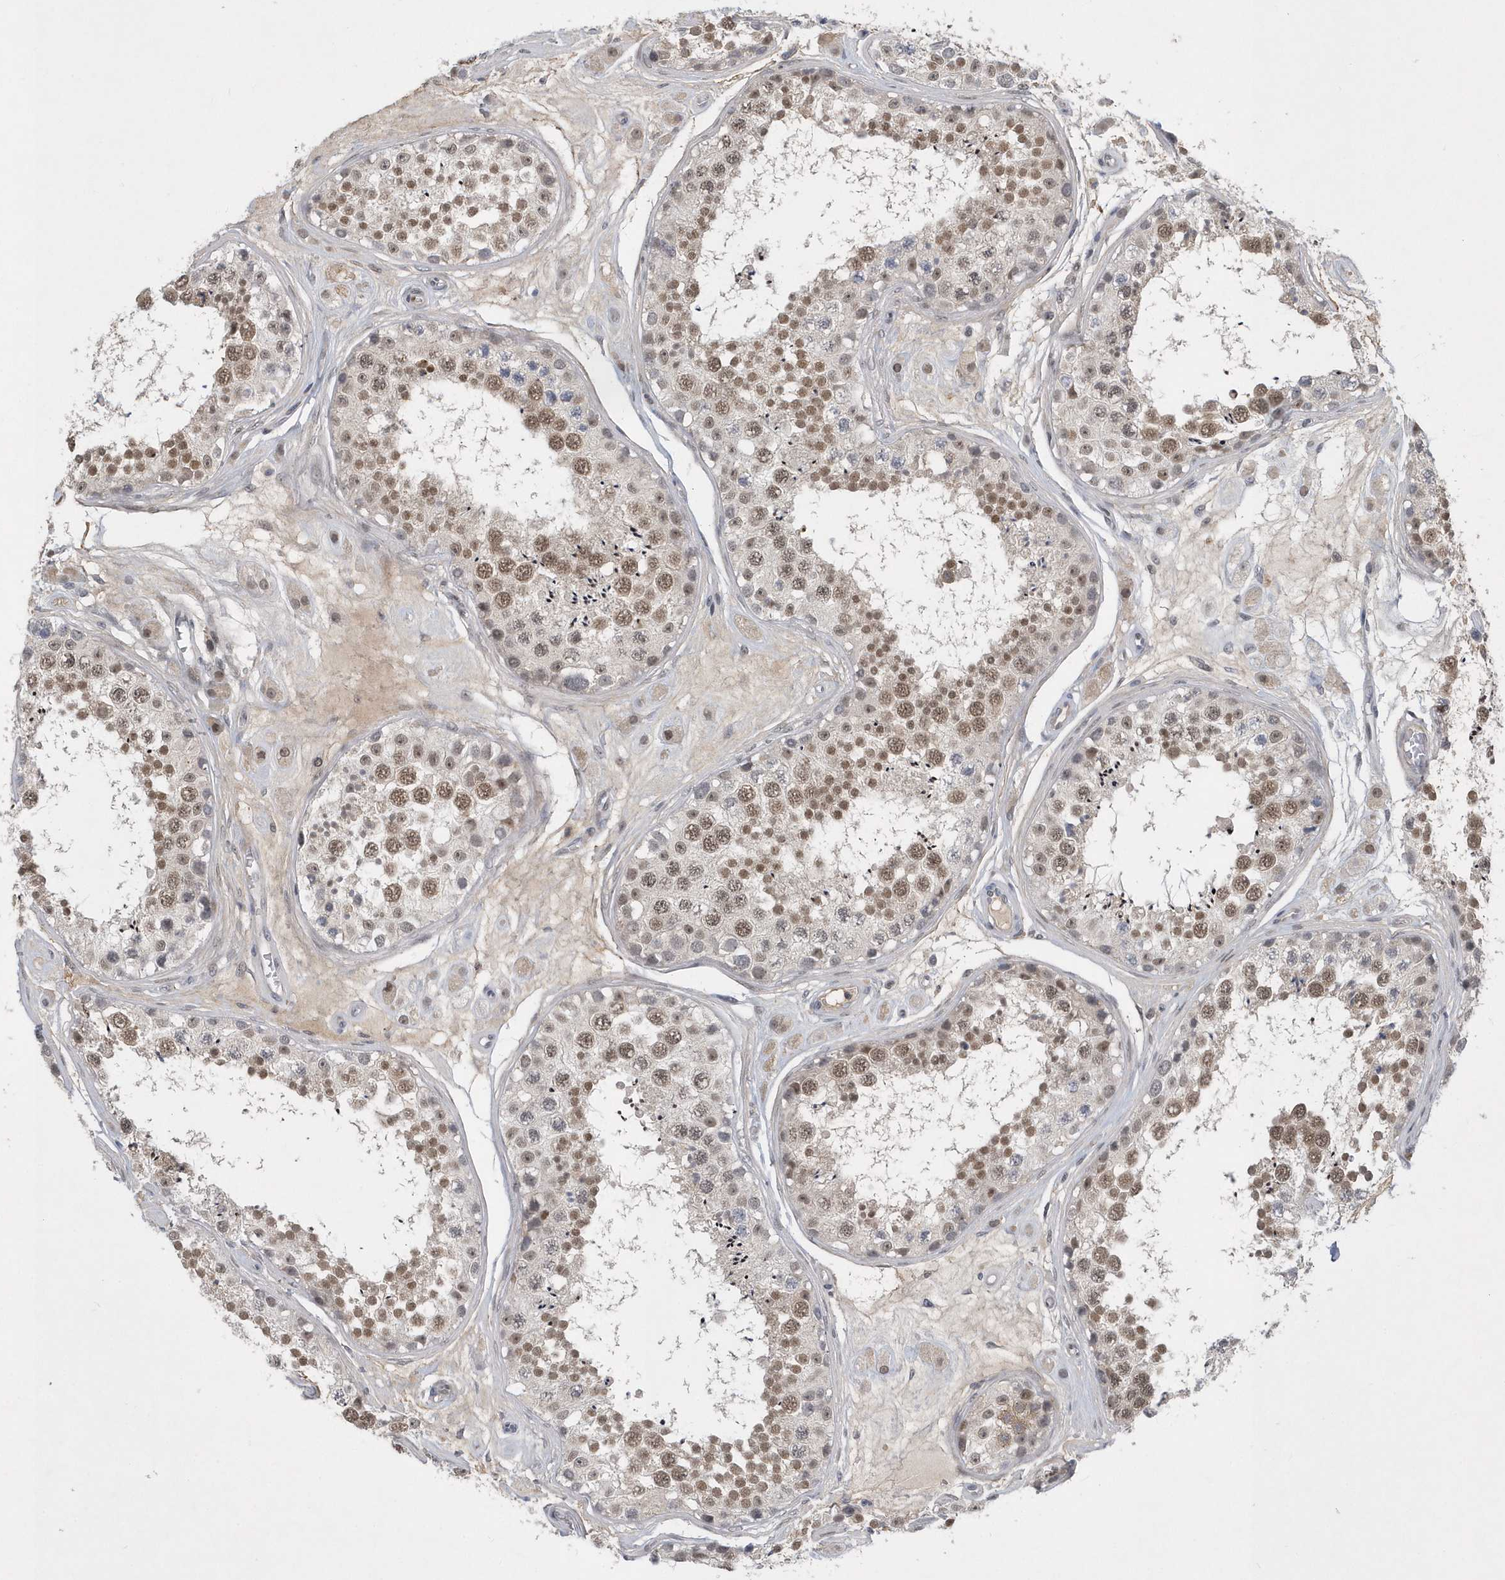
{"staining": {"intensity": "moderate", "quantity": ">75%", "location": "nuclear"}, "tissue": "testis", "cell_type": "Cells in seminiferous ducts", "image_type": "normal", "snomed": [{"axis": "morphology", "description": "Normal tissue, NOS"}, {"axis": "topography", "description": "Testis"}], "caption": "An immunohistochemistry image of unremarkable tissue is shown. Protein staining in brown shows moderate nuclear positivity in testis within cells in seminiferous ducts. (DAB (3,3'-diaminobenzidine) IHC, brown staining for protein, blue staining for nuclei).", "gene": "FAM217A", "patient": {"sex": "male", "age": 25}}